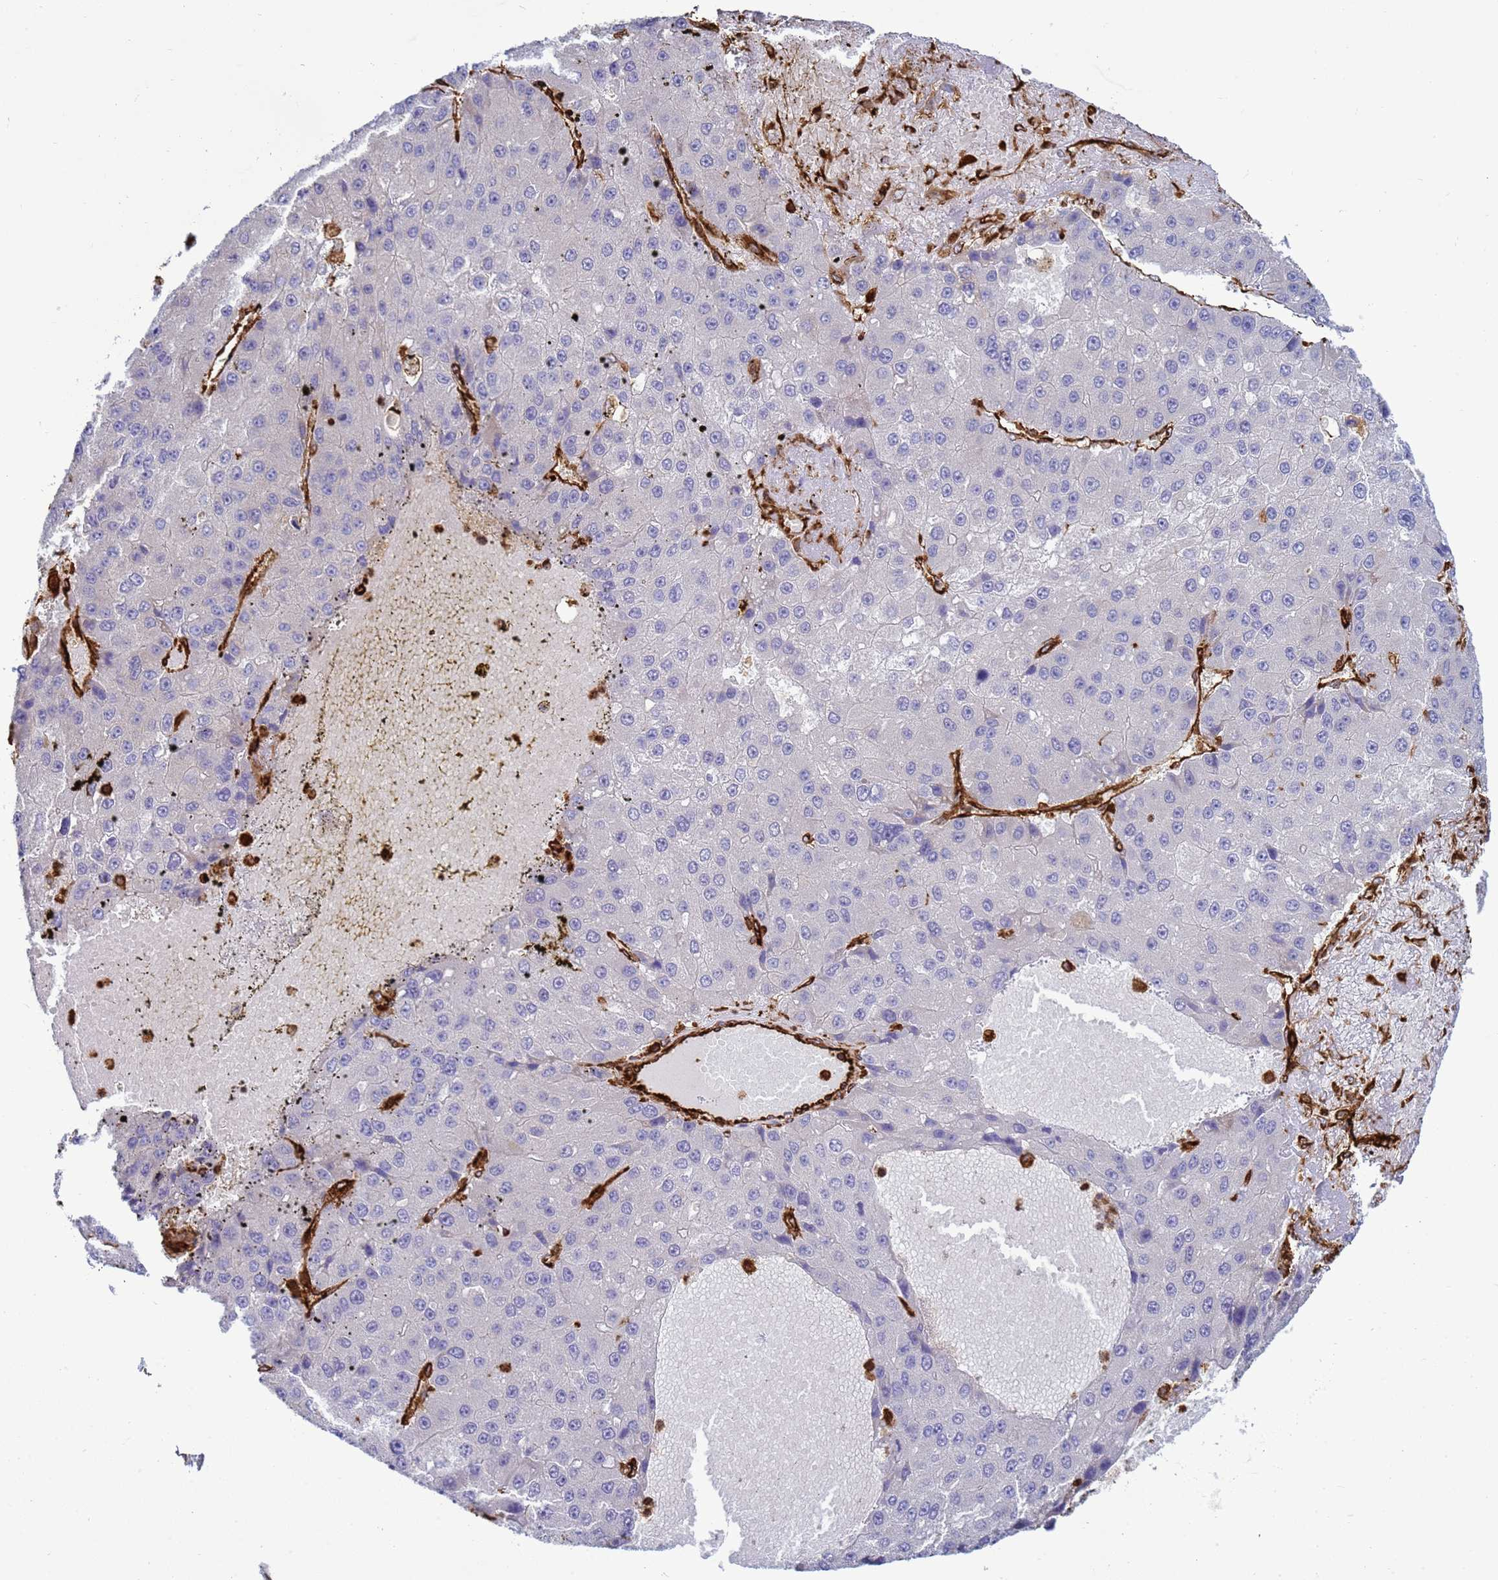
{"staining": {"intensity": "negative", "quantity": "none", "location": "none"}, "tissue": "liver cancer", "cell_type": "Tumor cells", "image_type": "cancer", "snomed": [{"axis": "morphology", "description": "Carcinoma, Hepatocellular, NOS"}, {"axis": "topography", "description": "Liver"}], "caption": "The image reveals no staining of tumor cells in hepatocellular carcinoma (liver).", "gene": "ZBTB8OS", "patient": {"sex": "female", "age": 73}}